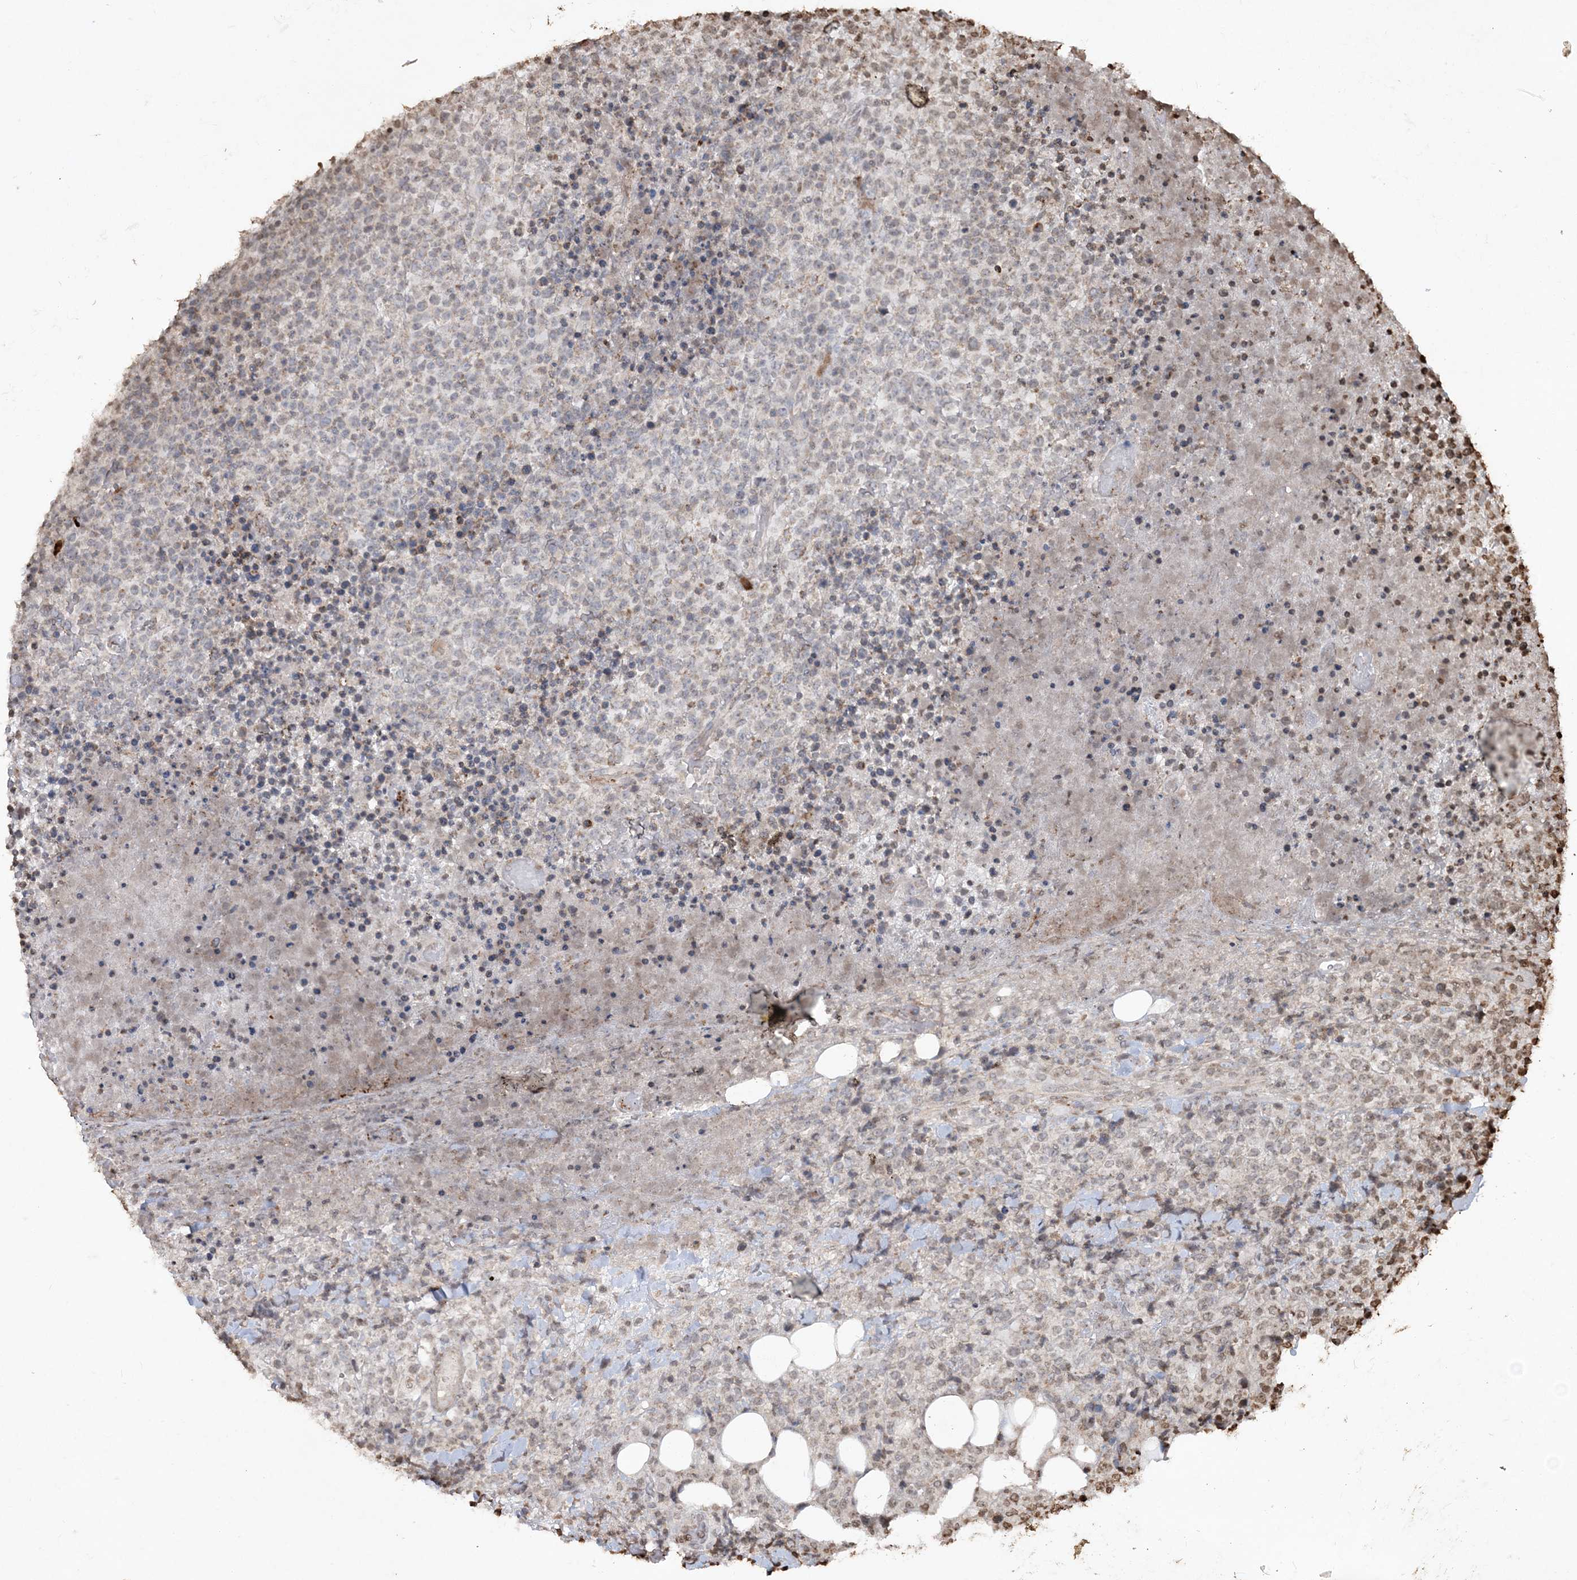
{"staining": {"intensity": "weak", "quantity": "<25%", "location": "cytoplasmic/membranous"}, "tissue": "lymphoma", "cell_type": "Tumor cells", "image_type": "cancer", "snomed": [{"axis": "morphology", "description": "Malignant lymphoma, non-Hodgkin's type, High grade"}, {"axis": "topography", "description": "Lymph node"}], "caption": "IHC of lymphoma displays no staining in tumor cells.", "gene": "TTC7A", "patient": {"sex": "male", "age": 13}}